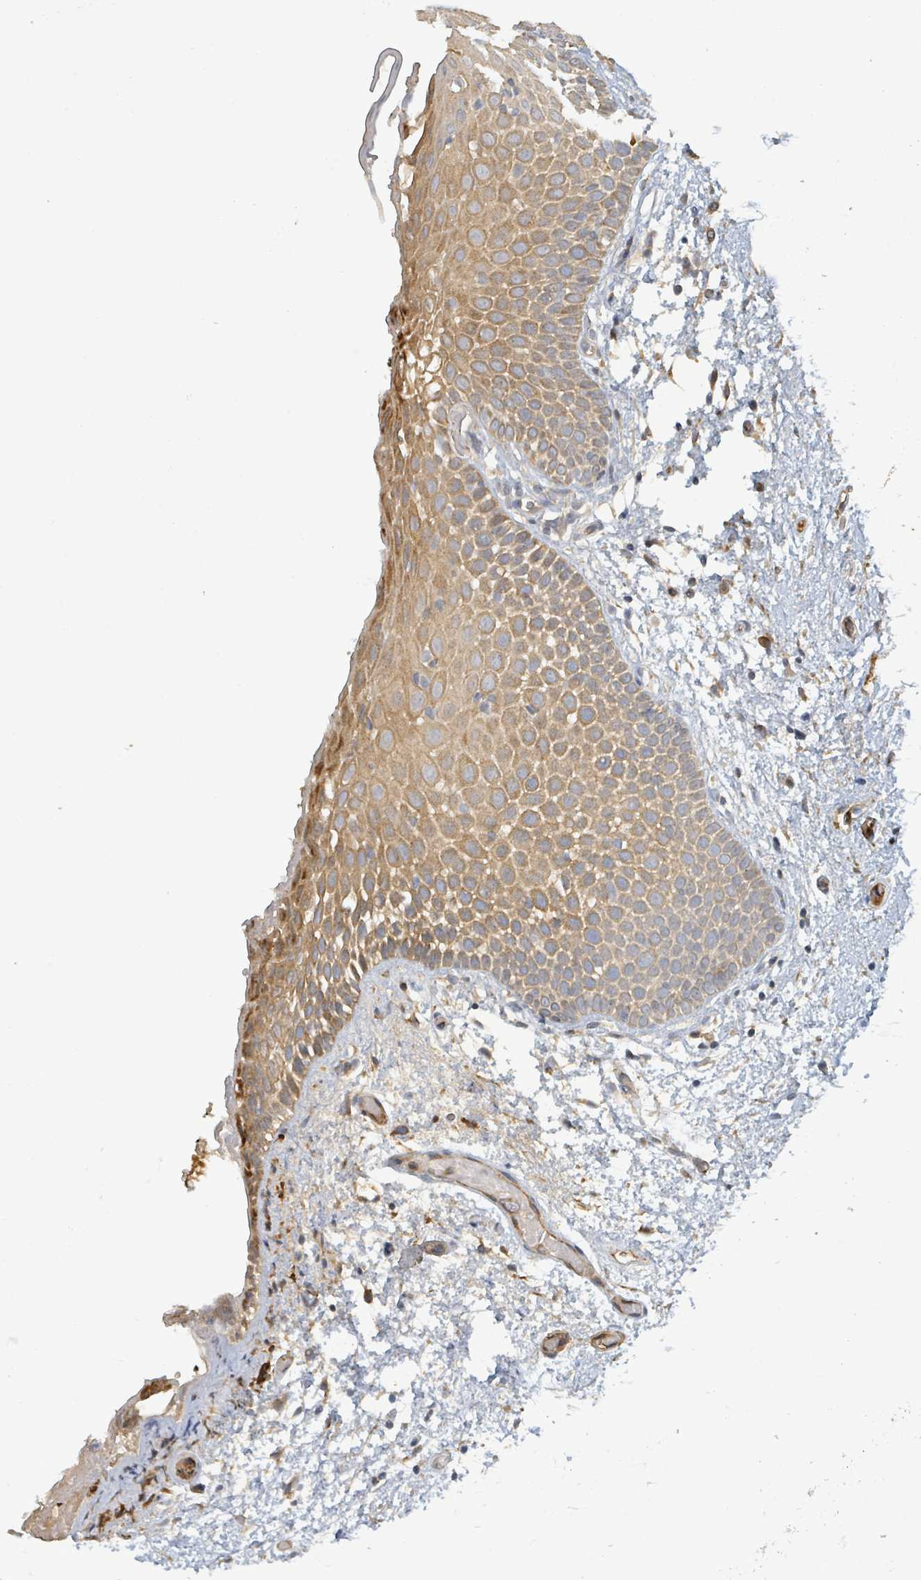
{"staining": {"intensity": "moderate", "quantity": ">75%", "location": "cytoplasmic/membranous"}, "tissue": "oral mucosa", "cell_type": "Squamous epithelial cells", "image_type": "normal", "snomed": [{"axis": "morphology", "description": "Normal tissue, NOS"}, {"axis": "morphology", "description": "Squamous cell carcinoma, NOS"}, {"axis": "topography", "description": "Oral tissue"}, {"axis": "topography", "description": "Tounge, NOS"}, {"axis": "topography", "description": "Head-Neck"}], "caption": "A medium amount of moderate cytoplasmic/membranous staining is appreciated in about >75% of squamous epithelial cells in normal oral mucosa.", "gene": "STARD4", "patient": {"sex": "male", "age": 76}}